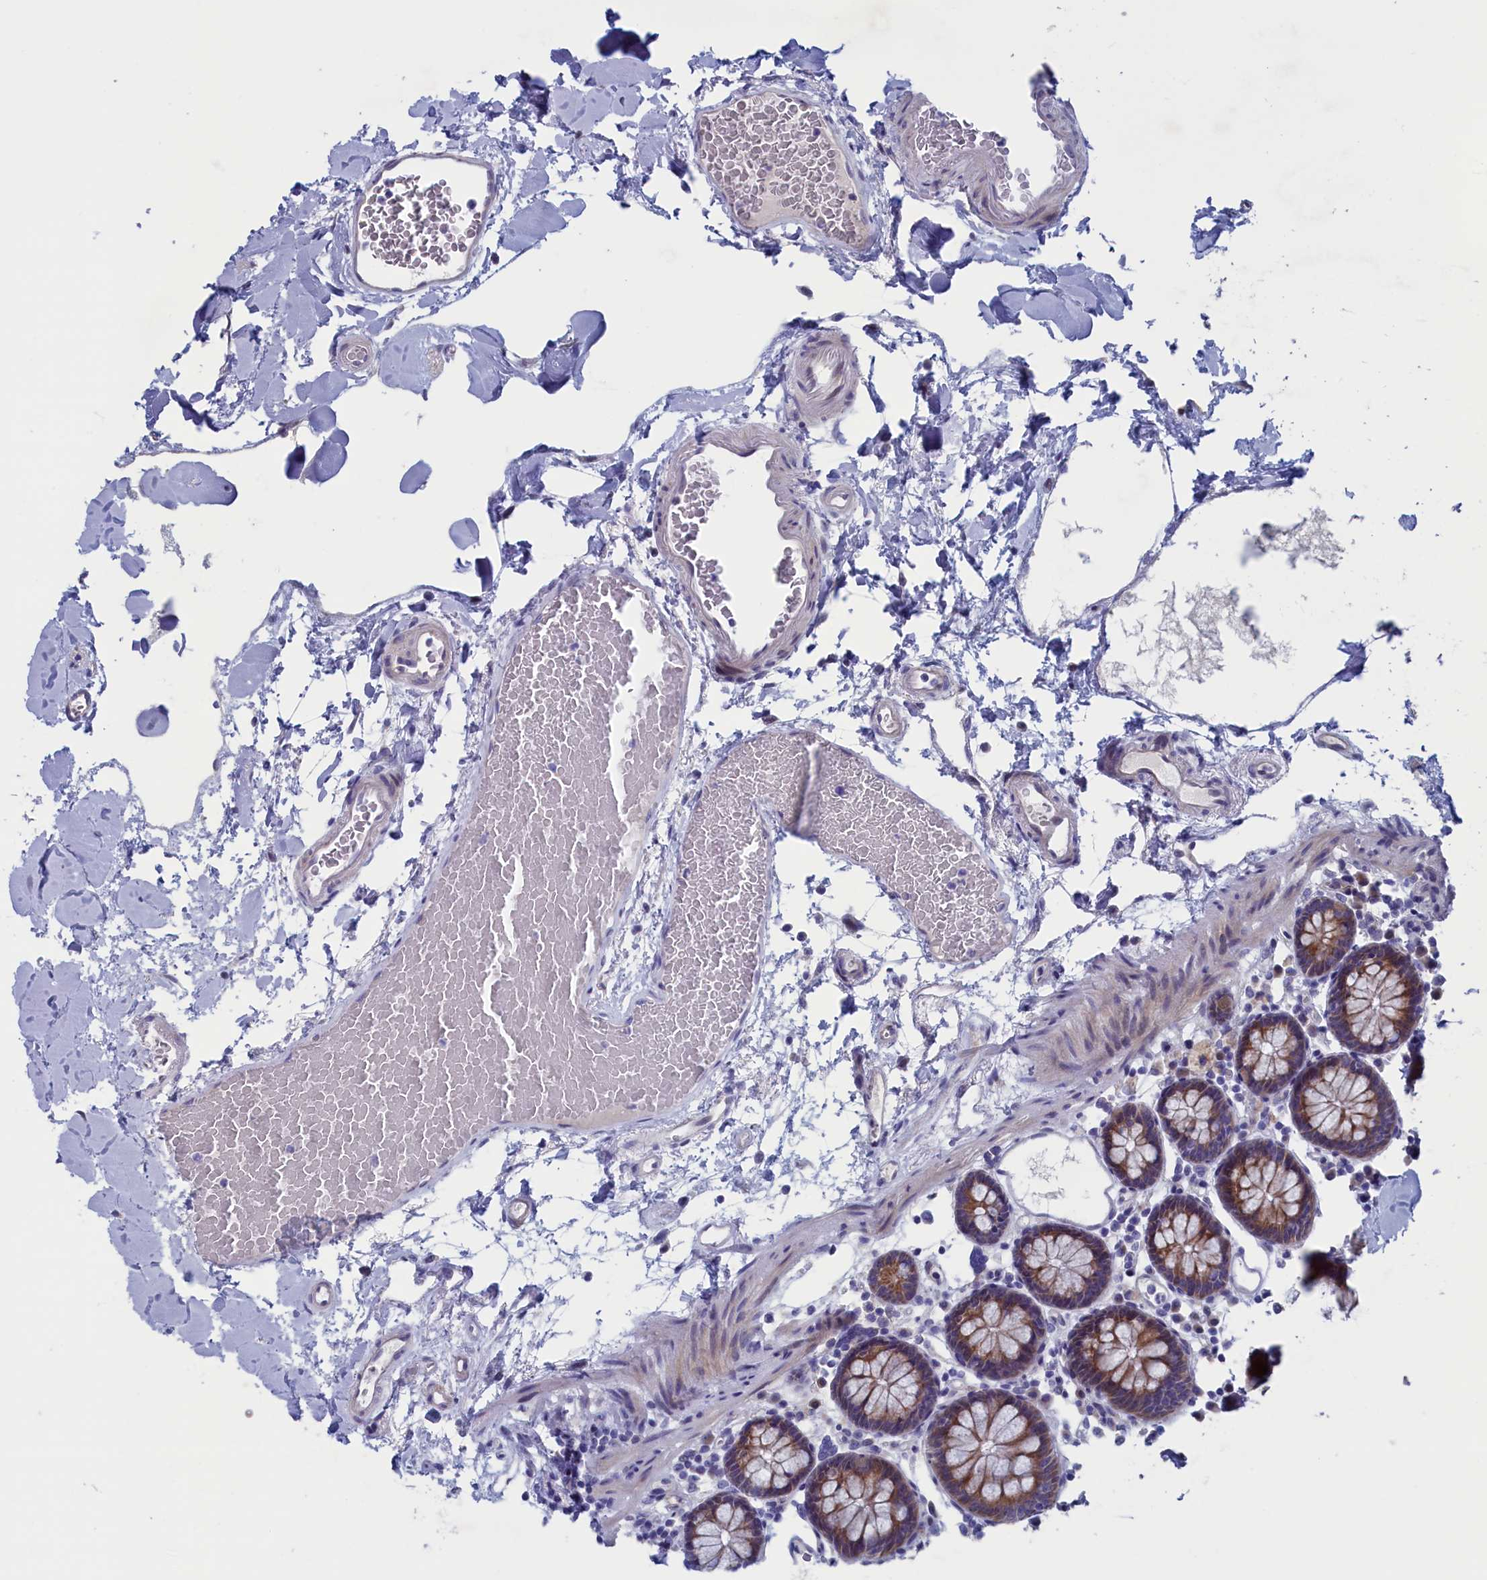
{"staining": {"intensity": "weak", "quantity": "25%-75%", "location": "cytoplasmic/membranous"}, "tissue": "colon", "cell_type": "Endothelial cells", "image_type": "normal", "snomed": [{"axis": "morphology", "description": "Normal tissue, NOS"}, {"axis": "topography", "description": "Colon"}], "caption": "Immunohistochemistry staining of benign colon, which shows low levels of weak cytoplasmic/membranous expression in about 25%-75% of endothelial cells indicating weak cytoplasmic/membranous protein positivity. The staining was performed using DAB (3,3'-diaminobenzidine) (brown) for protein detection and nuclei were counterstained in hematoxylin (blue).", "gene": "NIBAN3", "patient": {"sex": "male", "age": 75}}